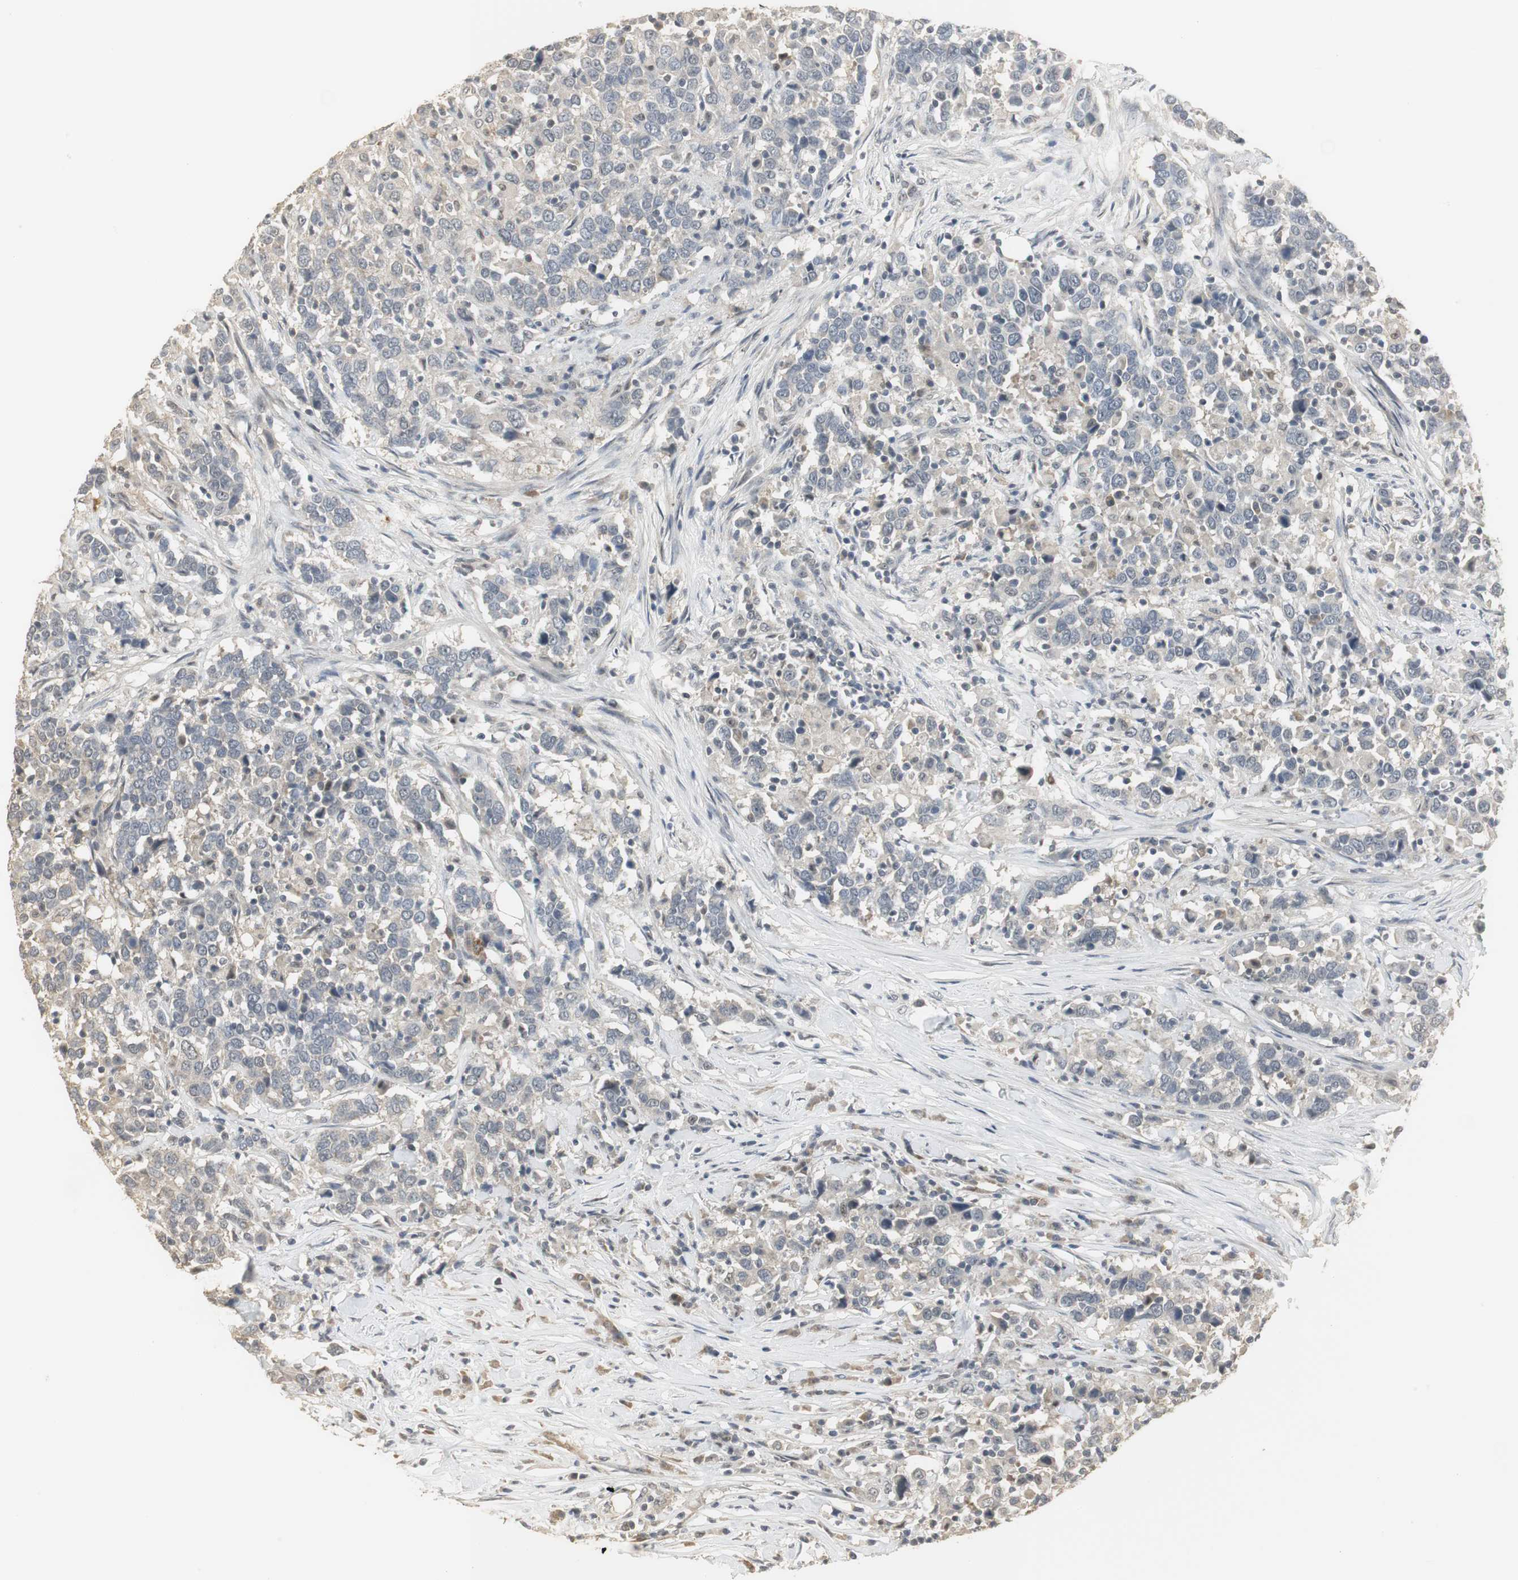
{"staining": {"intensity": "weak", "quantity": "<25%", "location": "cytoplasmic/membranous"}, "tissue": "urothelial cancer", "cell_type": "Tumor cells", "image_type": "cancer", "snomed": [{"axis": "morphology", "description": "Urothelial carcinoma, High grade"}, {"axis": "topography", "description": "Urinary bladder"}], "caption": "DAB (3,3'-diaminobenzidine) immunohistochemical staining of high-grade urothelial carcinoma demonstrates no significant positivity in tumor cells.", "gene": "ELOA", "patient": {"sex": "male", "age": 61}}